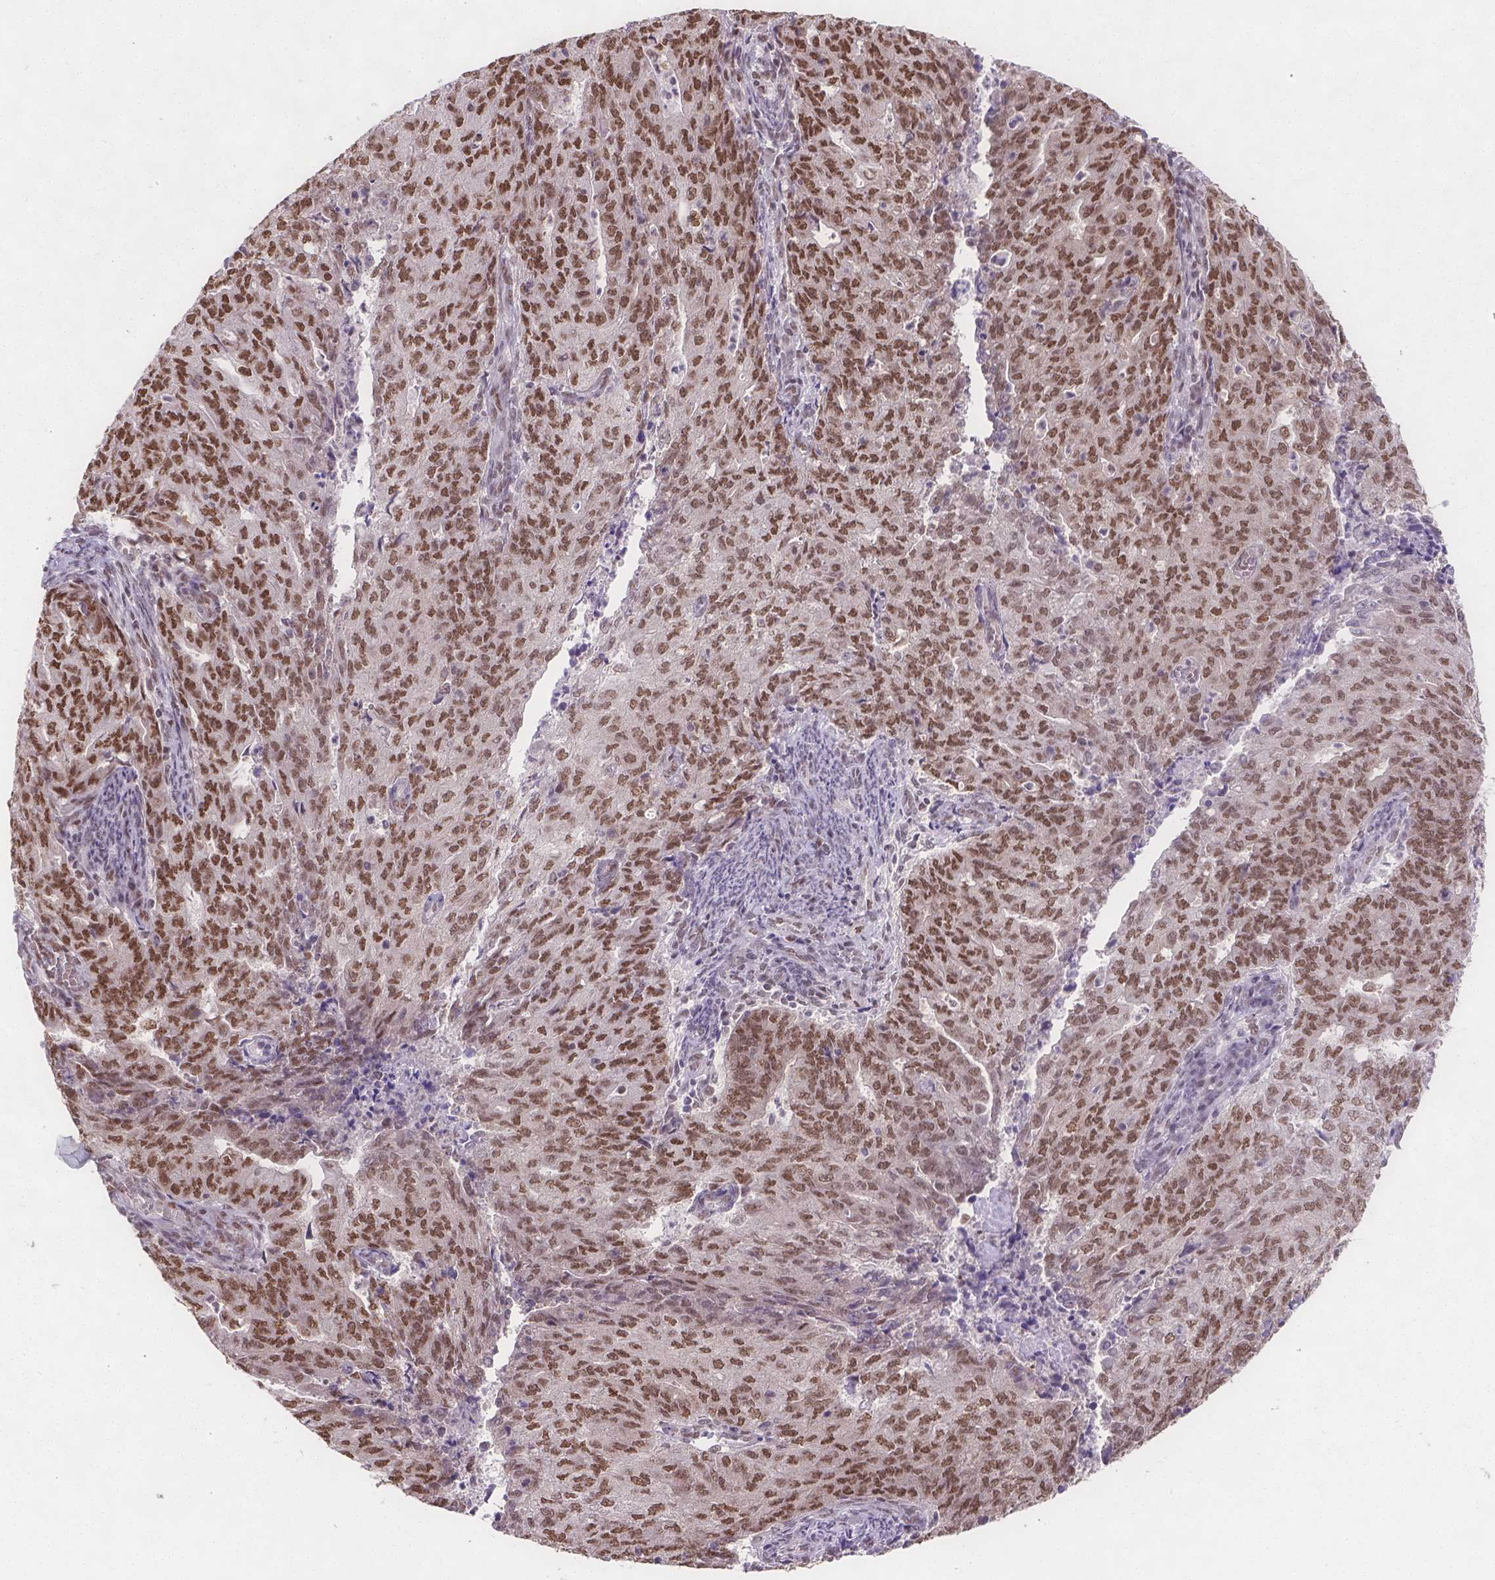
{"staining": {"intensity": "moderate", "quantity": ">75%", "location": "cytoplasmic/membranous"}, "tissue": "endometrial cancer", "cell_type": "Tumor cells", "image_type": "cancer", "snomed": [{"axis": "morphology", "description": "Adenocarcinoma, NOS"}, {"axis": "topography", "description": "Endometrium"}], "caption": "Immunohistochemical staining of adenocarcinoma (endometrial) displays medium levels of moderate cytoplasmic/membranous protein positivity in approximately >75% of tumor cells.", "gene": "FANCE", "patient": {"sex": "female", "age": 82}}